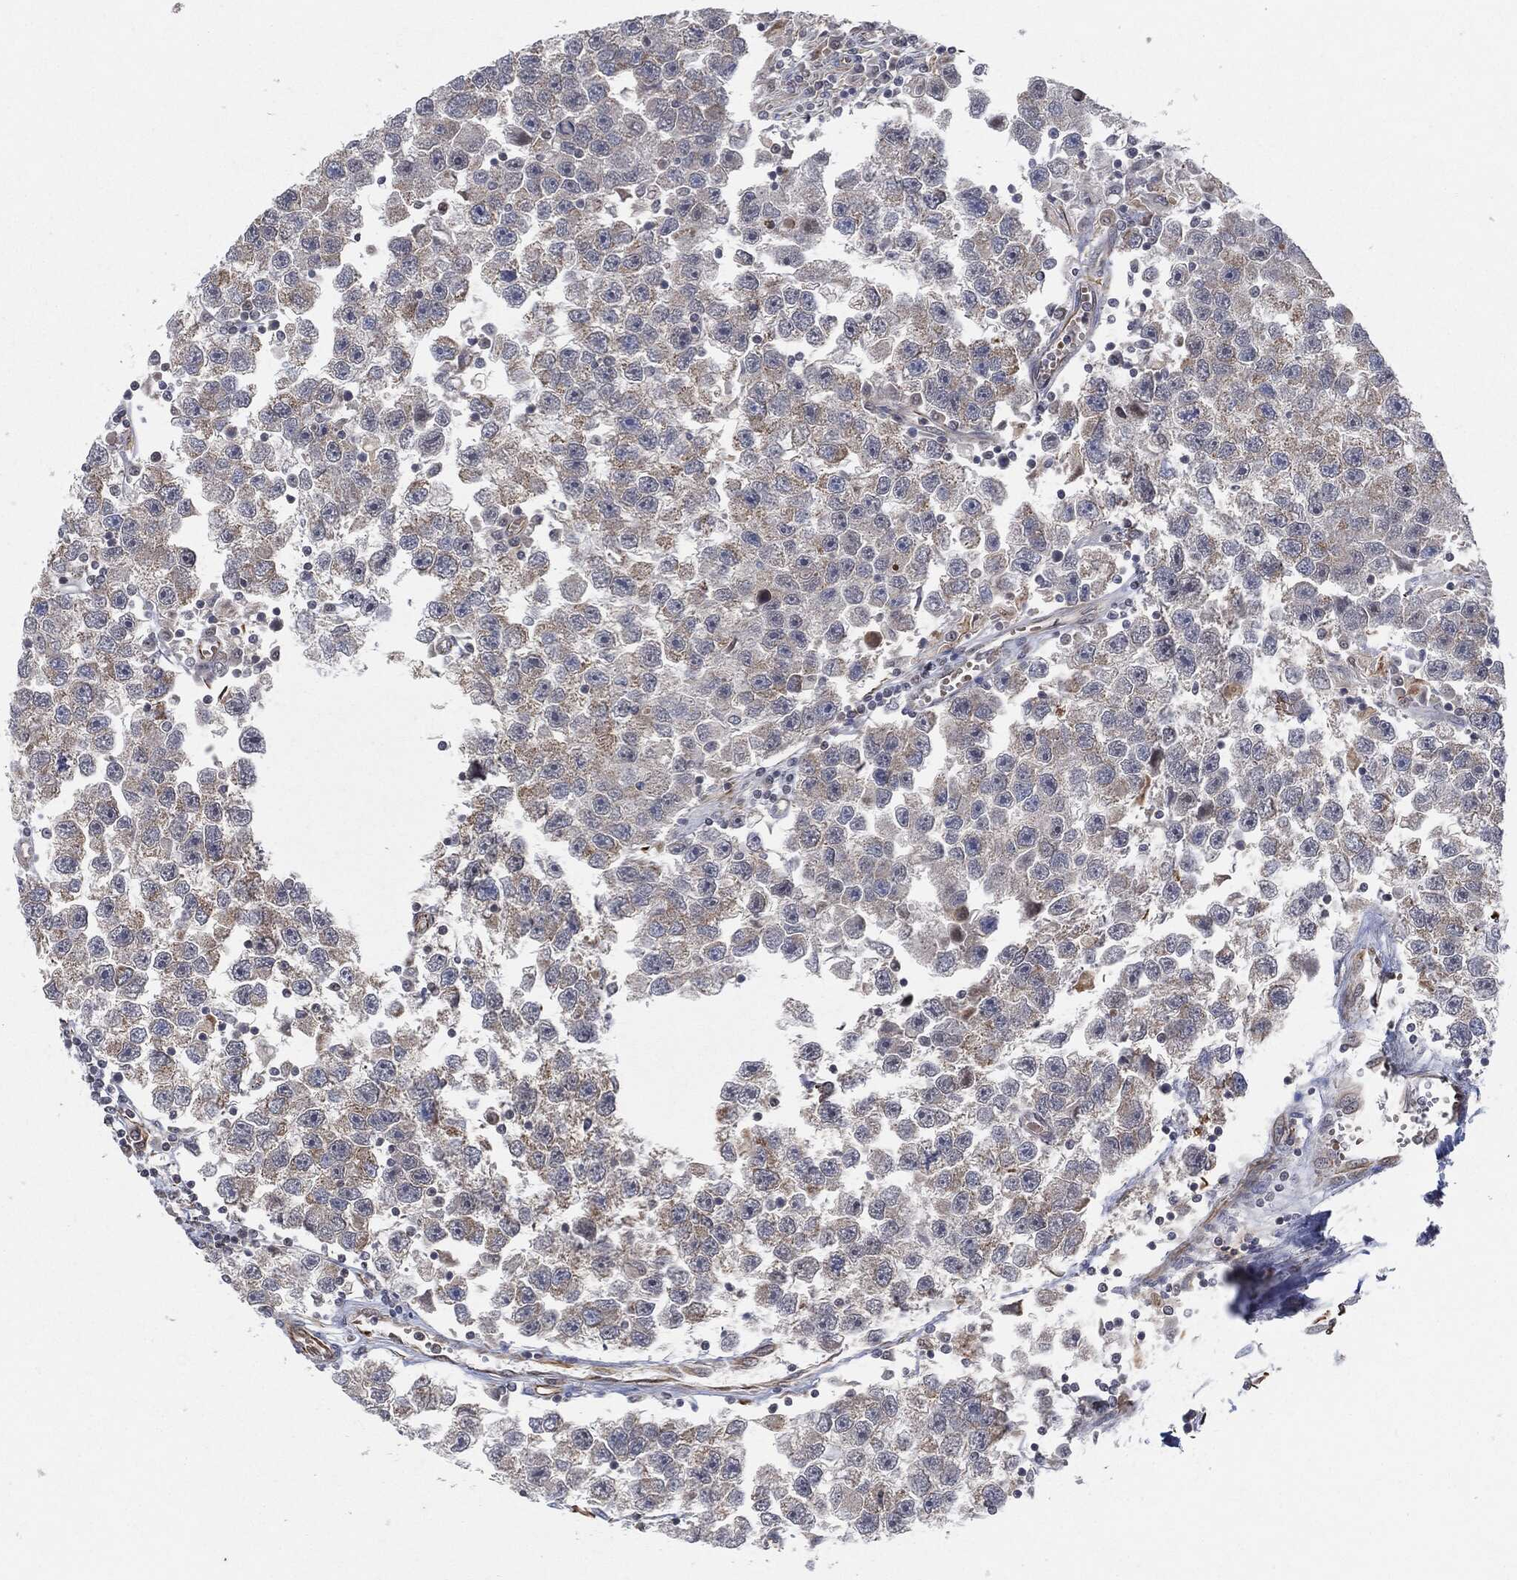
{"staining": {"intensity": "moderate", "quantity": "25%-75%", "location": "cytoplasmic/membranous"}, "tissue": "testis cancer", "cell_type": "Tumor cells", "image_type": "cancer", "snomed": [{"axis": "morphology", "description": "Seminoma, NOS"}, {"axis": "topography", "description": "Testis"}], "caption": "Brown immunohistochemical staining in human seminoma (testis) reveals moderate cytoplasmic/membranous positivity in approximately 25%-75% of tumor cells.", "gene": "TP53RK", "patient": {"sex": "male", "age": 26}}